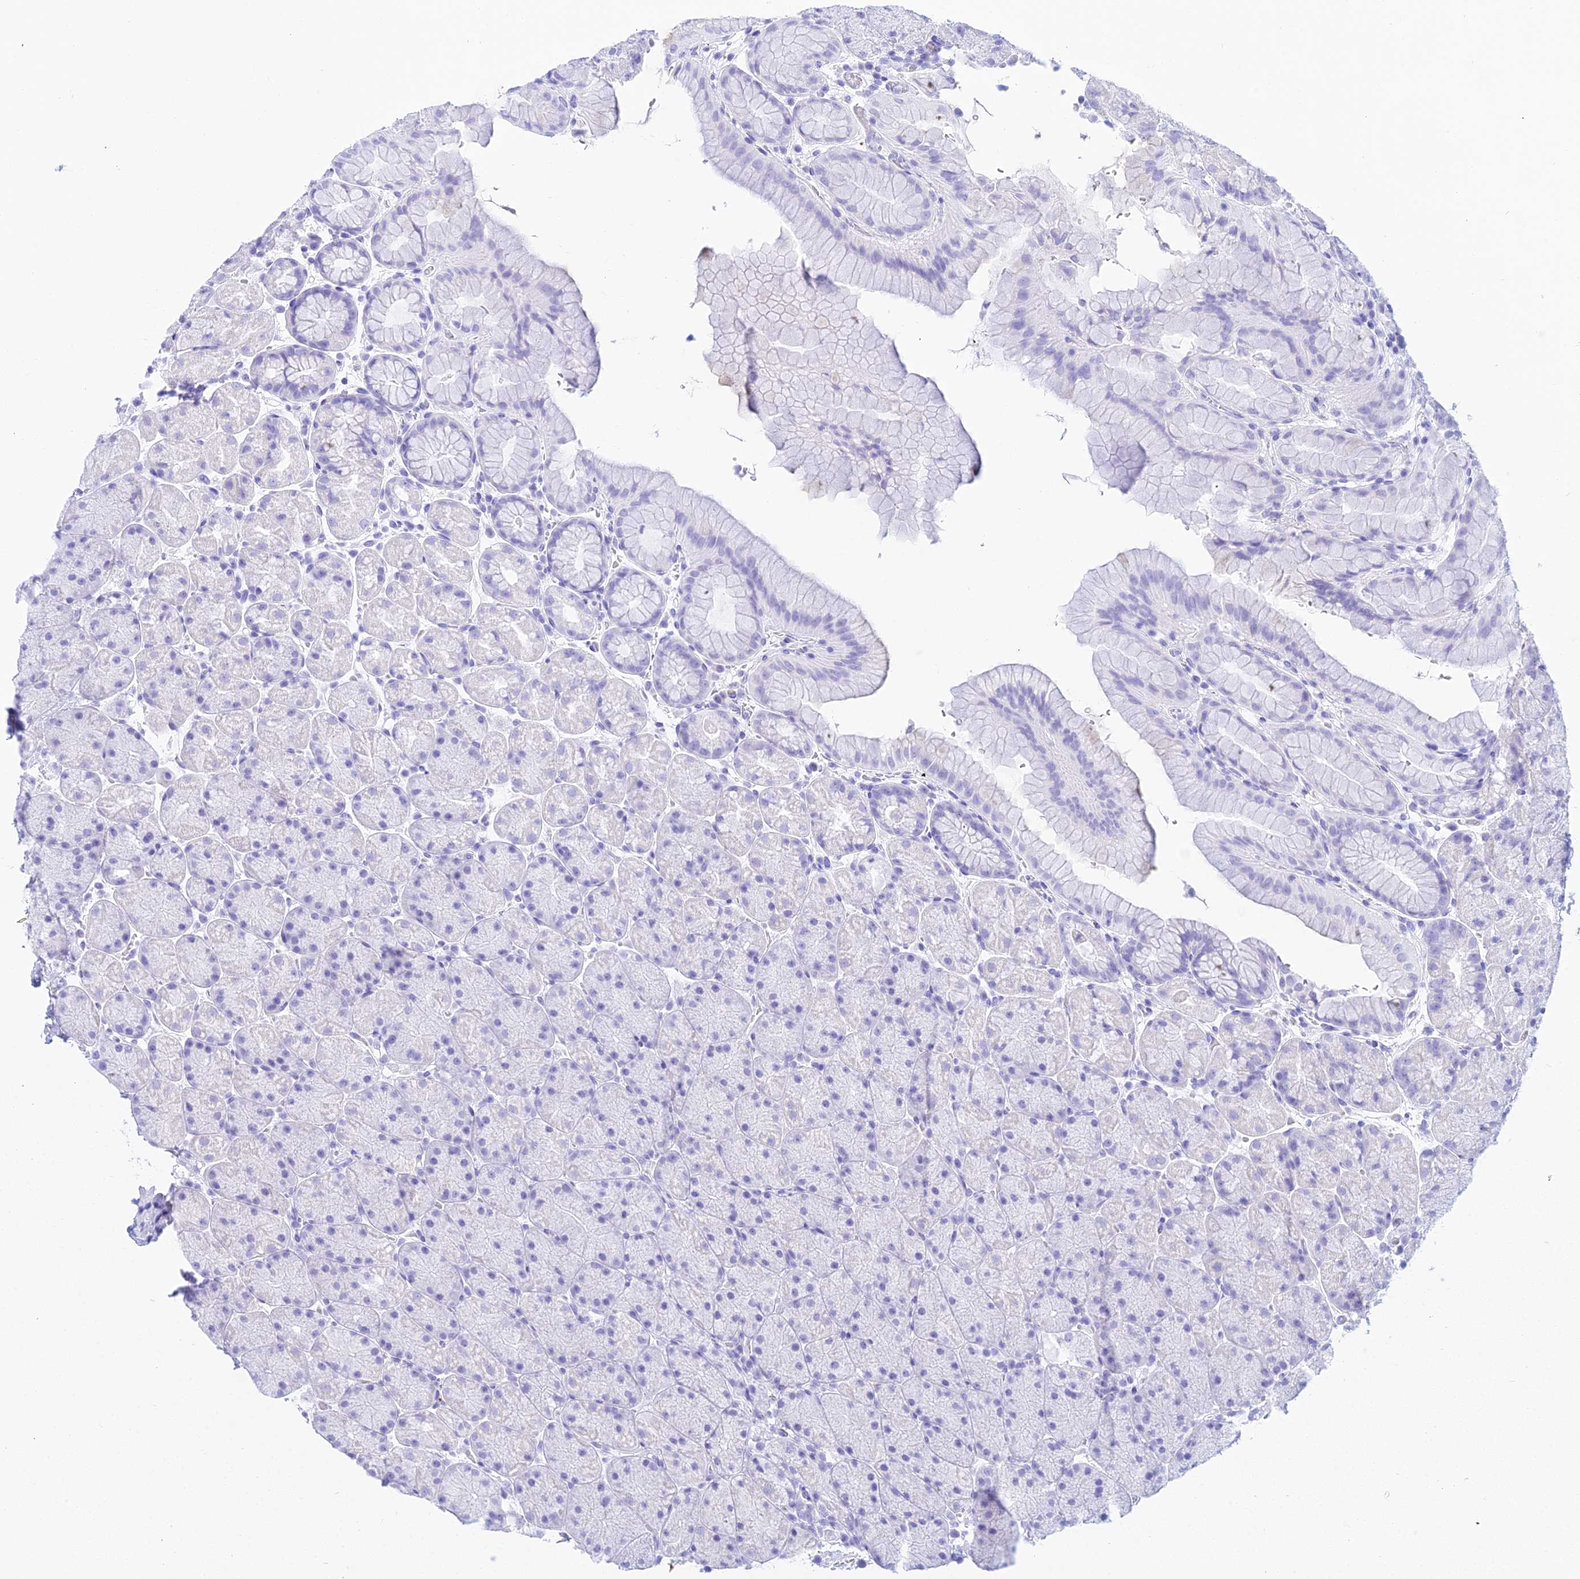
{"staining": {"intensity": "negative", "quantity": "none", "location": "none"}, "tissue": "stomach", "cell_type": "Glandular cells", "image_type": "normal", "snomed": [{"axis": "morphology", "description": "Normal tissue, NOS"}, {"axis": "topography", "description": "Stomach, upper"}, {"axis": "topography", "description": "Stomach, lower"}], "caption": "This is an IHC micrograph of benign human stomach. There is no expression in glandular cells.", "gene": "PATE4", "patient": {"sex": "male", "age": 67}}